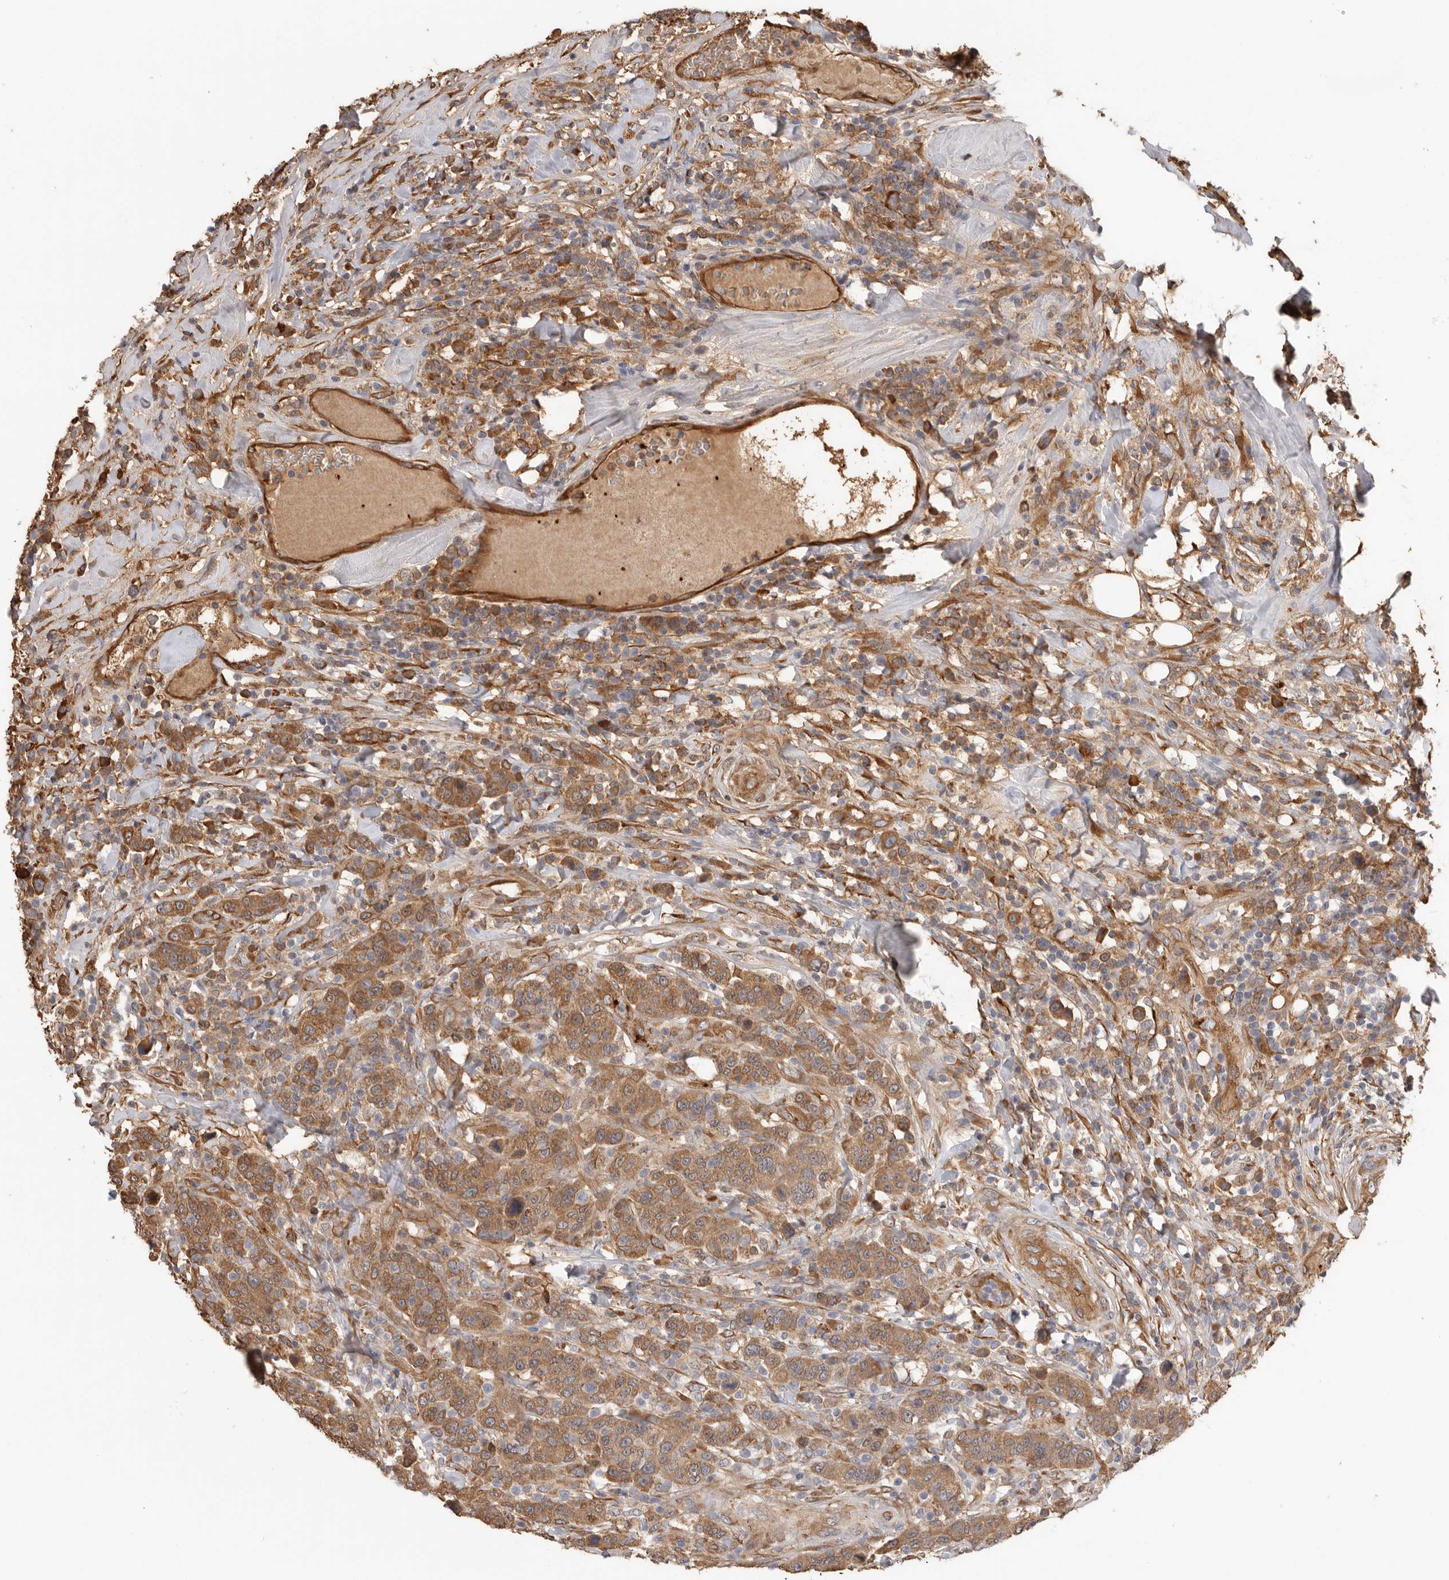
{"staining": {"intensity": "moderate", "quantity": ">75%", "location": "cytoplasmic/membranous"}, "tissue": "breast cancer", "cell_type": "Tumor cells", "image_type": "cancer", "snomed": [{"axis": "morphology", "description": "Duct carcinoma"}, {"axis": "topography", "description": "Breast"}], "caption": "A brown stain highlights moderate cytoplasmic/membranous positivity of a protein in breast cancer tumor cells.", "gene": "CDC42BPB", "patient": {"sex": "female", "age": 37}}